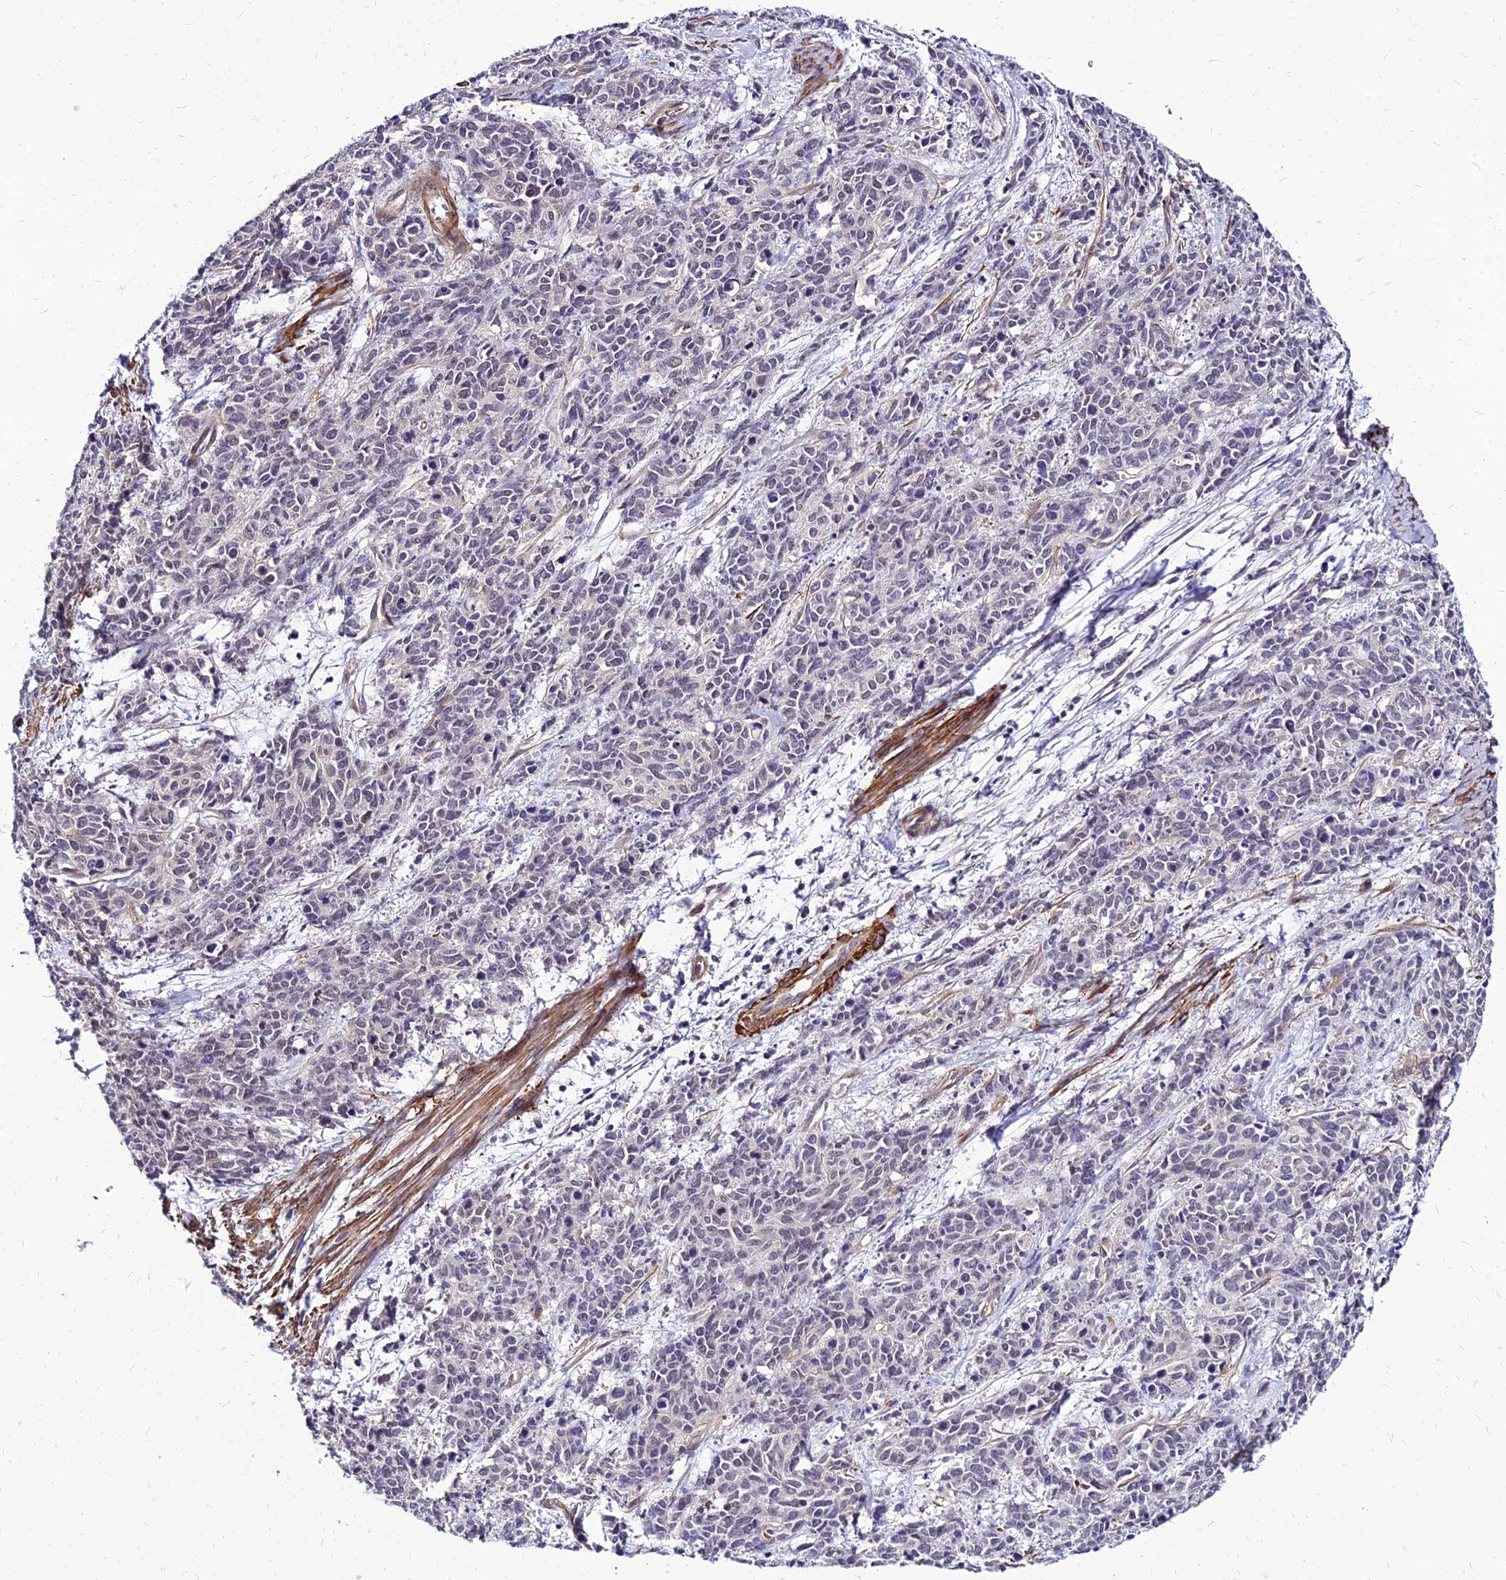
{"staining": {"intensity": "negative", "quantity": "none", "location": "none"}, "tissue": "cervical cancer", "cell_type": "Tumor cells", "image_type": "cancer", "snomed": [{"axis": "morphology", "description": "Squamous cell carcinoma, NOS"}, {"axis": "topography", "description": "Cervix"}], "caption": "This is an IHC histopathology image of cervical cancer (squamous cell carcinoma). There is no staining in tumor cells.", "gene": "YEATS2", "patient": {"sex": "female", "age": 60}}